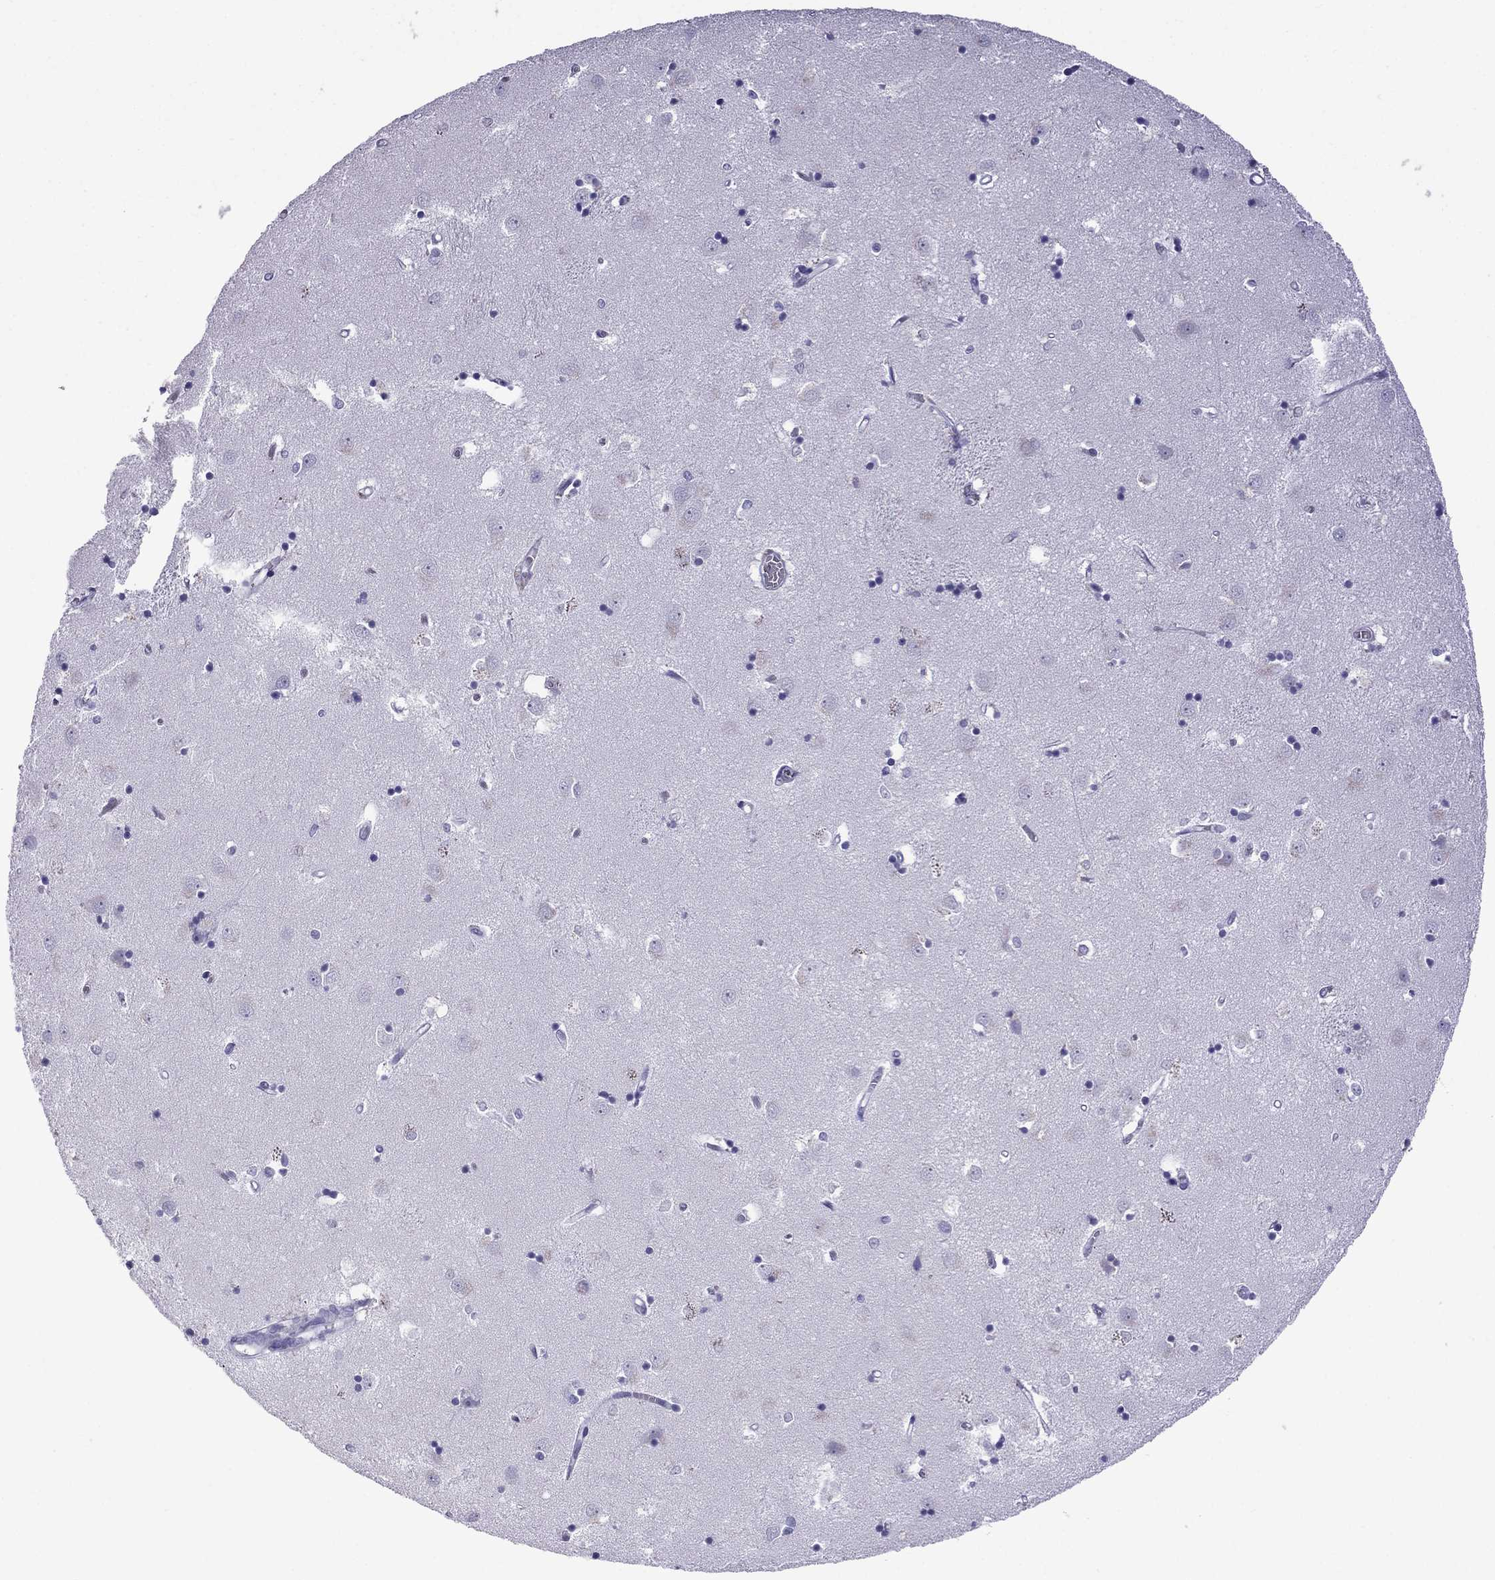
{"staining": {"intensity": "negative", "quantity": "none", "location": "none"}, "tissue": "caudate", "cell_type": "Glial cells", "image_type": "normal", "snomed": [{"axis": "morphology", "description": "Normal tissue, NOS"}, {"axis": "topography", "description": "Lateral ventricle wall"}], "caption": "IHC histopathology image of unremarkable caudate: caudate stained with DAB reveals no significant protein expression in glial cells. The staining is performed using DAB (3,3'-diaminobenzidine) brown chromogen with nuclei counter-stained in using hematoxylin.", "gene": "TFF3", "patient": {"sex": "male", "age": 54}}